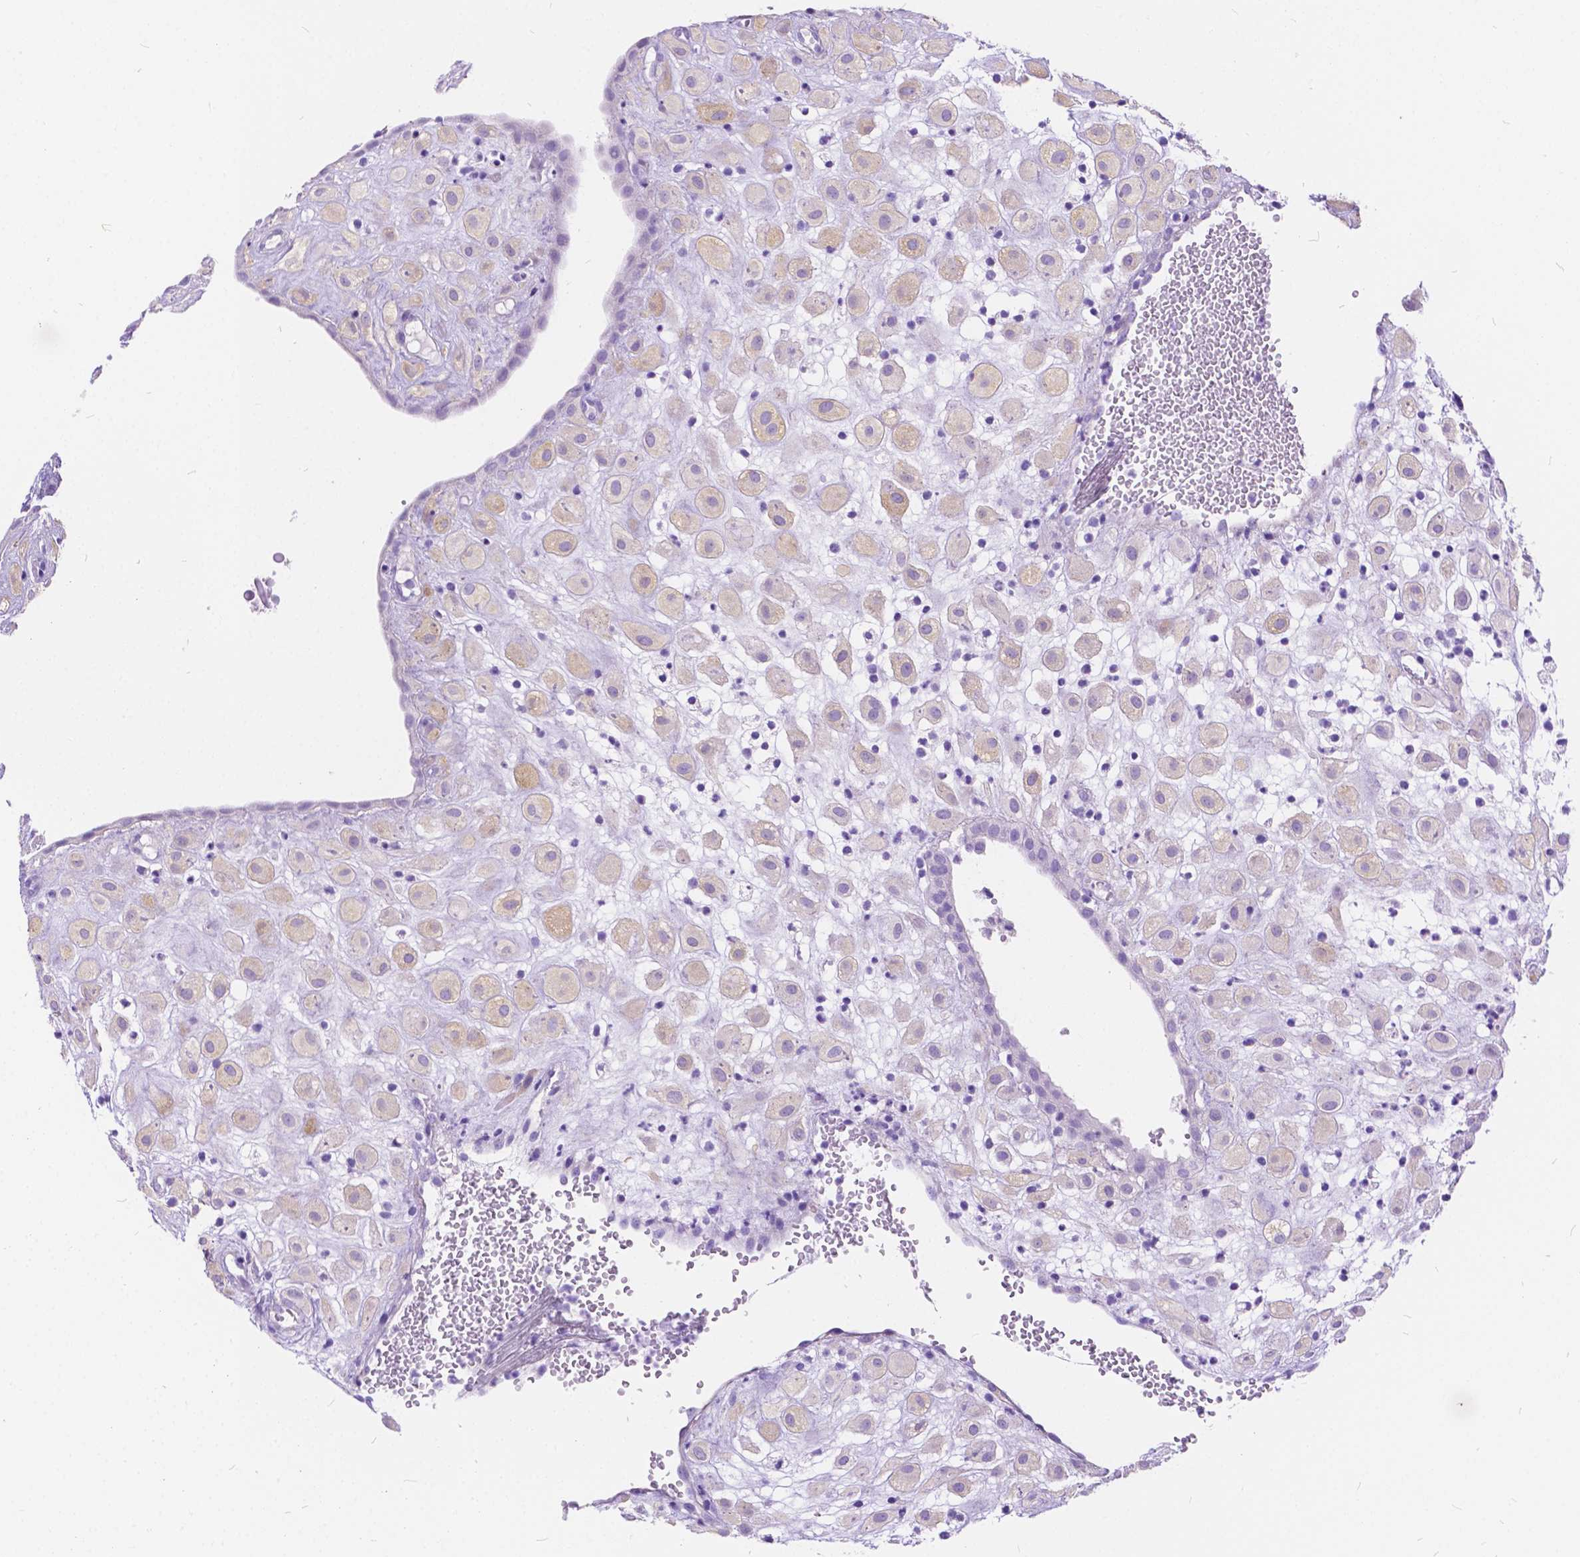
{"staining": {"intensity": "weak", "quantity": "25%-75%", "location": "cytoplasmic/membranous"}, "tissue": "placenta", "cell_type": "Decidual cells", "image_type": "normal", "snomed": [{"axis": "morphology", "description": "Normal tissue, NOS"}, {"axis": "topography", "description": "Placenta"}], "caption": "An image of placenta stained for a protein exhibits weak cytoplasmic/membranous brown staining in decidual cells.", "gene": "CHRM1", "patient": {"sex": "female", "age": 24}}